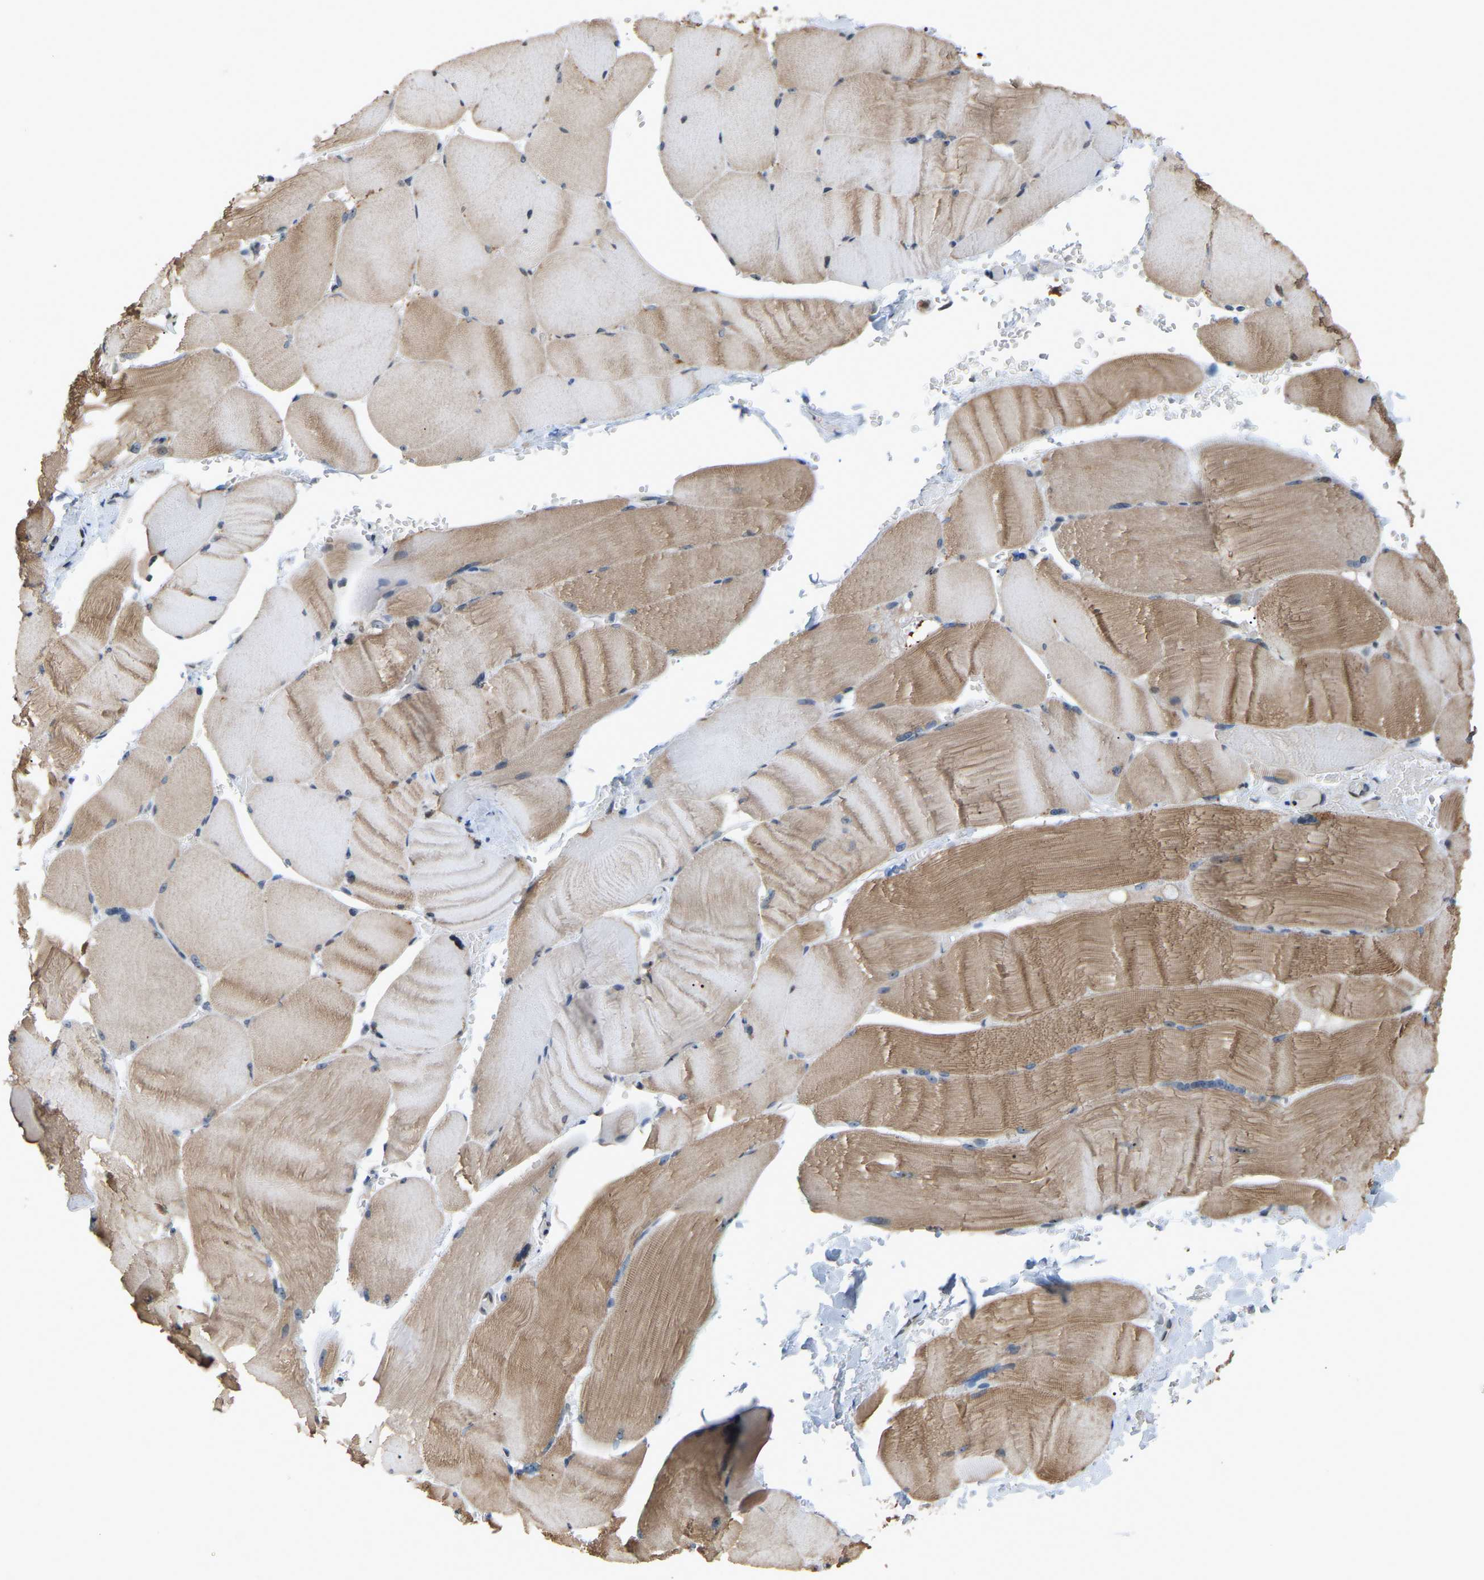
{"staining": {"intensity": "moderate", "quantity": ">75%", "location": "cytoplasmic/membranous"}, "tissue": "skeletal muscle", "cell_type": "Myocytes", "image_type": "normal", "snomed": [{"axis": "morphology", "description": "Normal tissue, NOS"}, {"axis": "topography", "description": "Skin"}, {"axis": "topography", "description": "Skeletal muscle"}], "caption": "This is an image of immunohistochemistry staining of unremarkable skeletal muscle, which shows moderate positivity in the cytoplasmic/membranous of myocytes.", "gene": "CROT", "patient": {"sex": "male", "age": 83}}